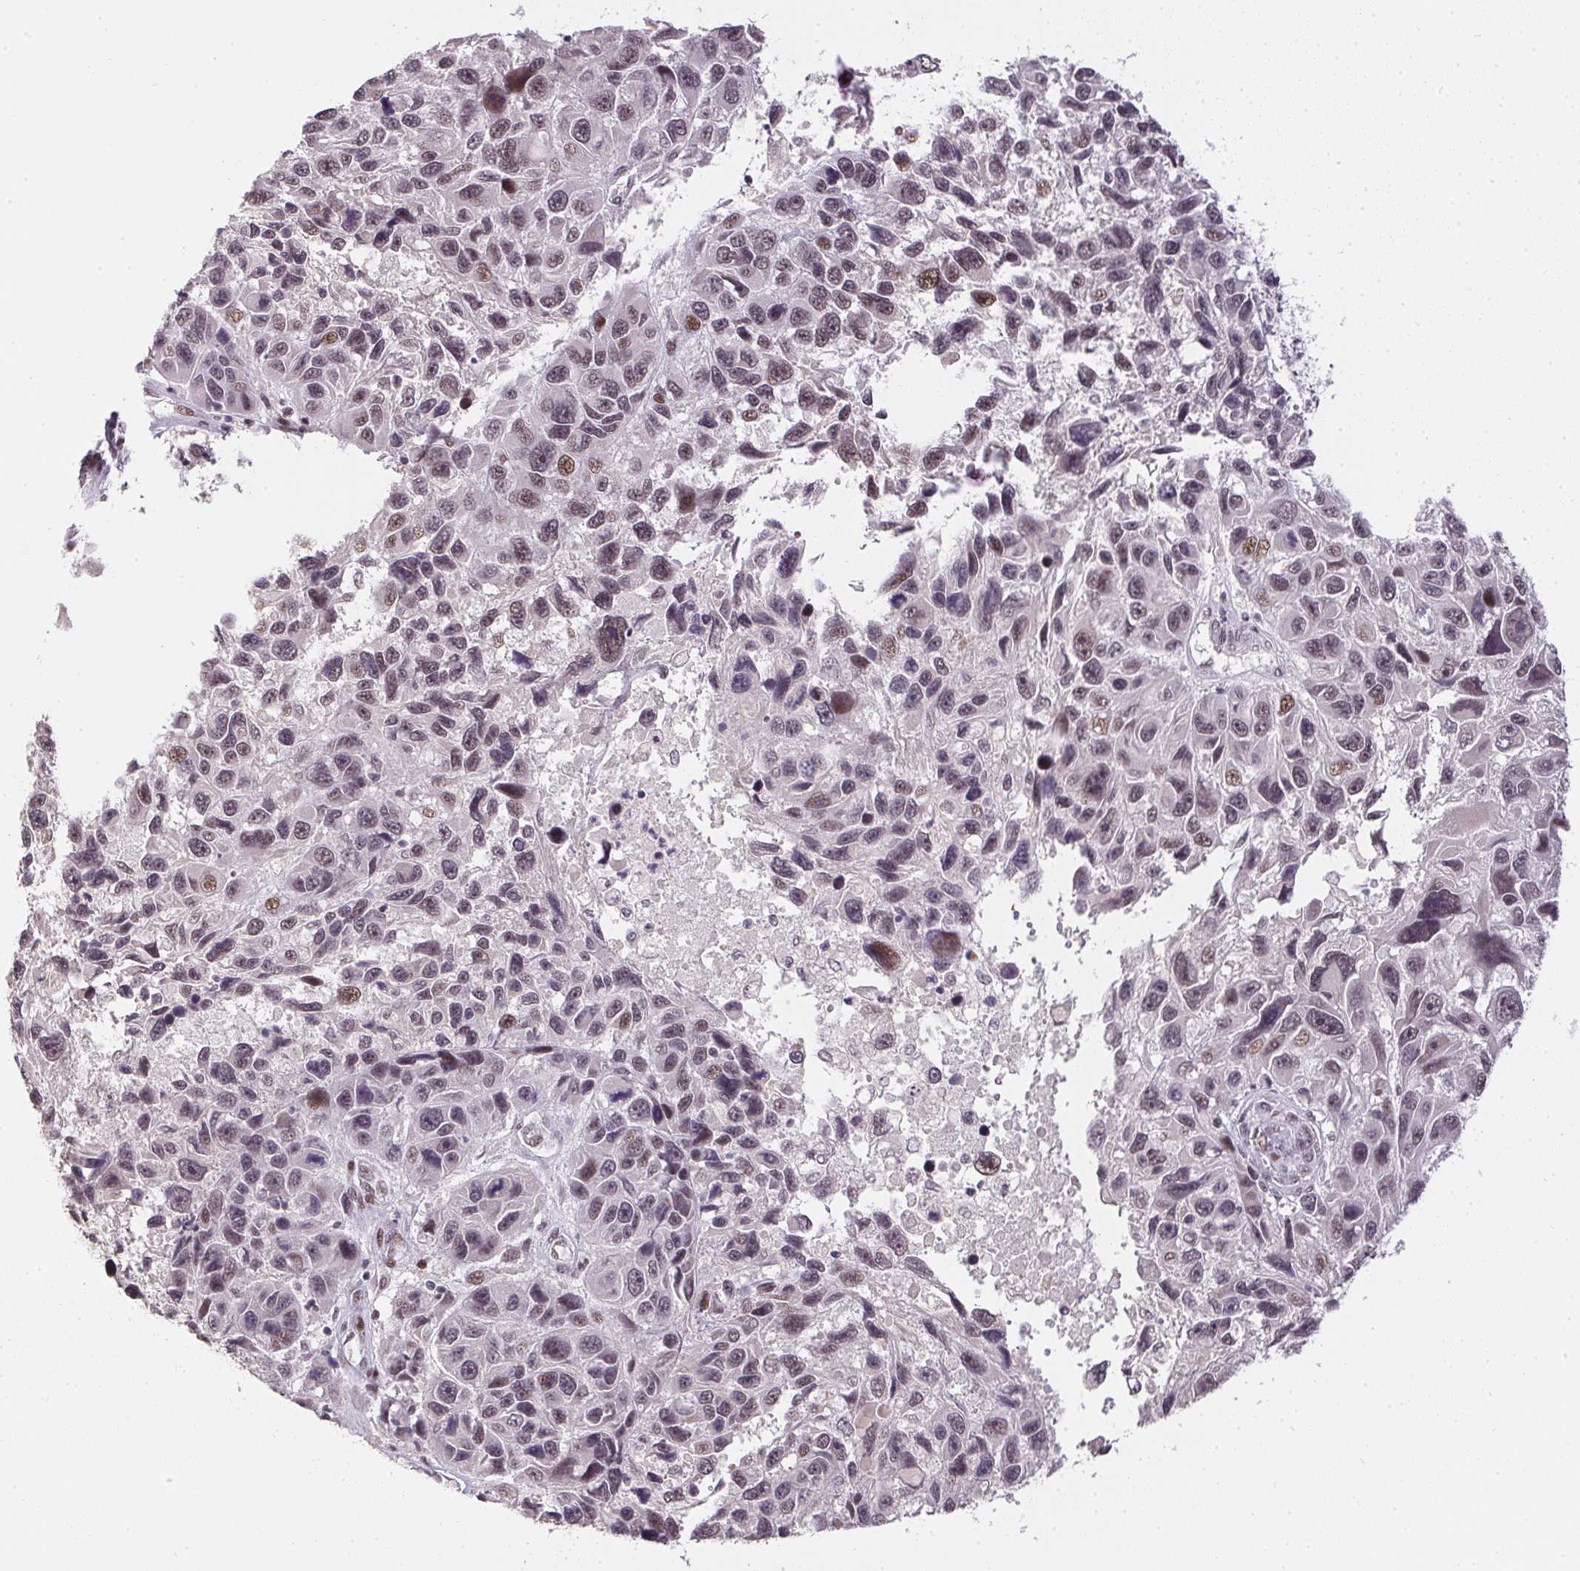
{"staining": {"intensity": "weak", "quantity": "25%-75%", "location": "nuclear"}, "tissue": "melanoma", "cell_type": "Tumor cells", "image_type": "cancer", "snomed": [{"axis": "morphology", "description": "Malignant melanoma, NOS"}, {"axis": "topography", "description": "Skin"}], "caption": "Malignant melanoma stained for a protein demonstrates weak nuclear positivity in tumor cells. (brown staining indicates protein expression, while blue staining denotes nuclei).", "gene": "KDM4D", "patient": {"sex": "male", "age": 53}}